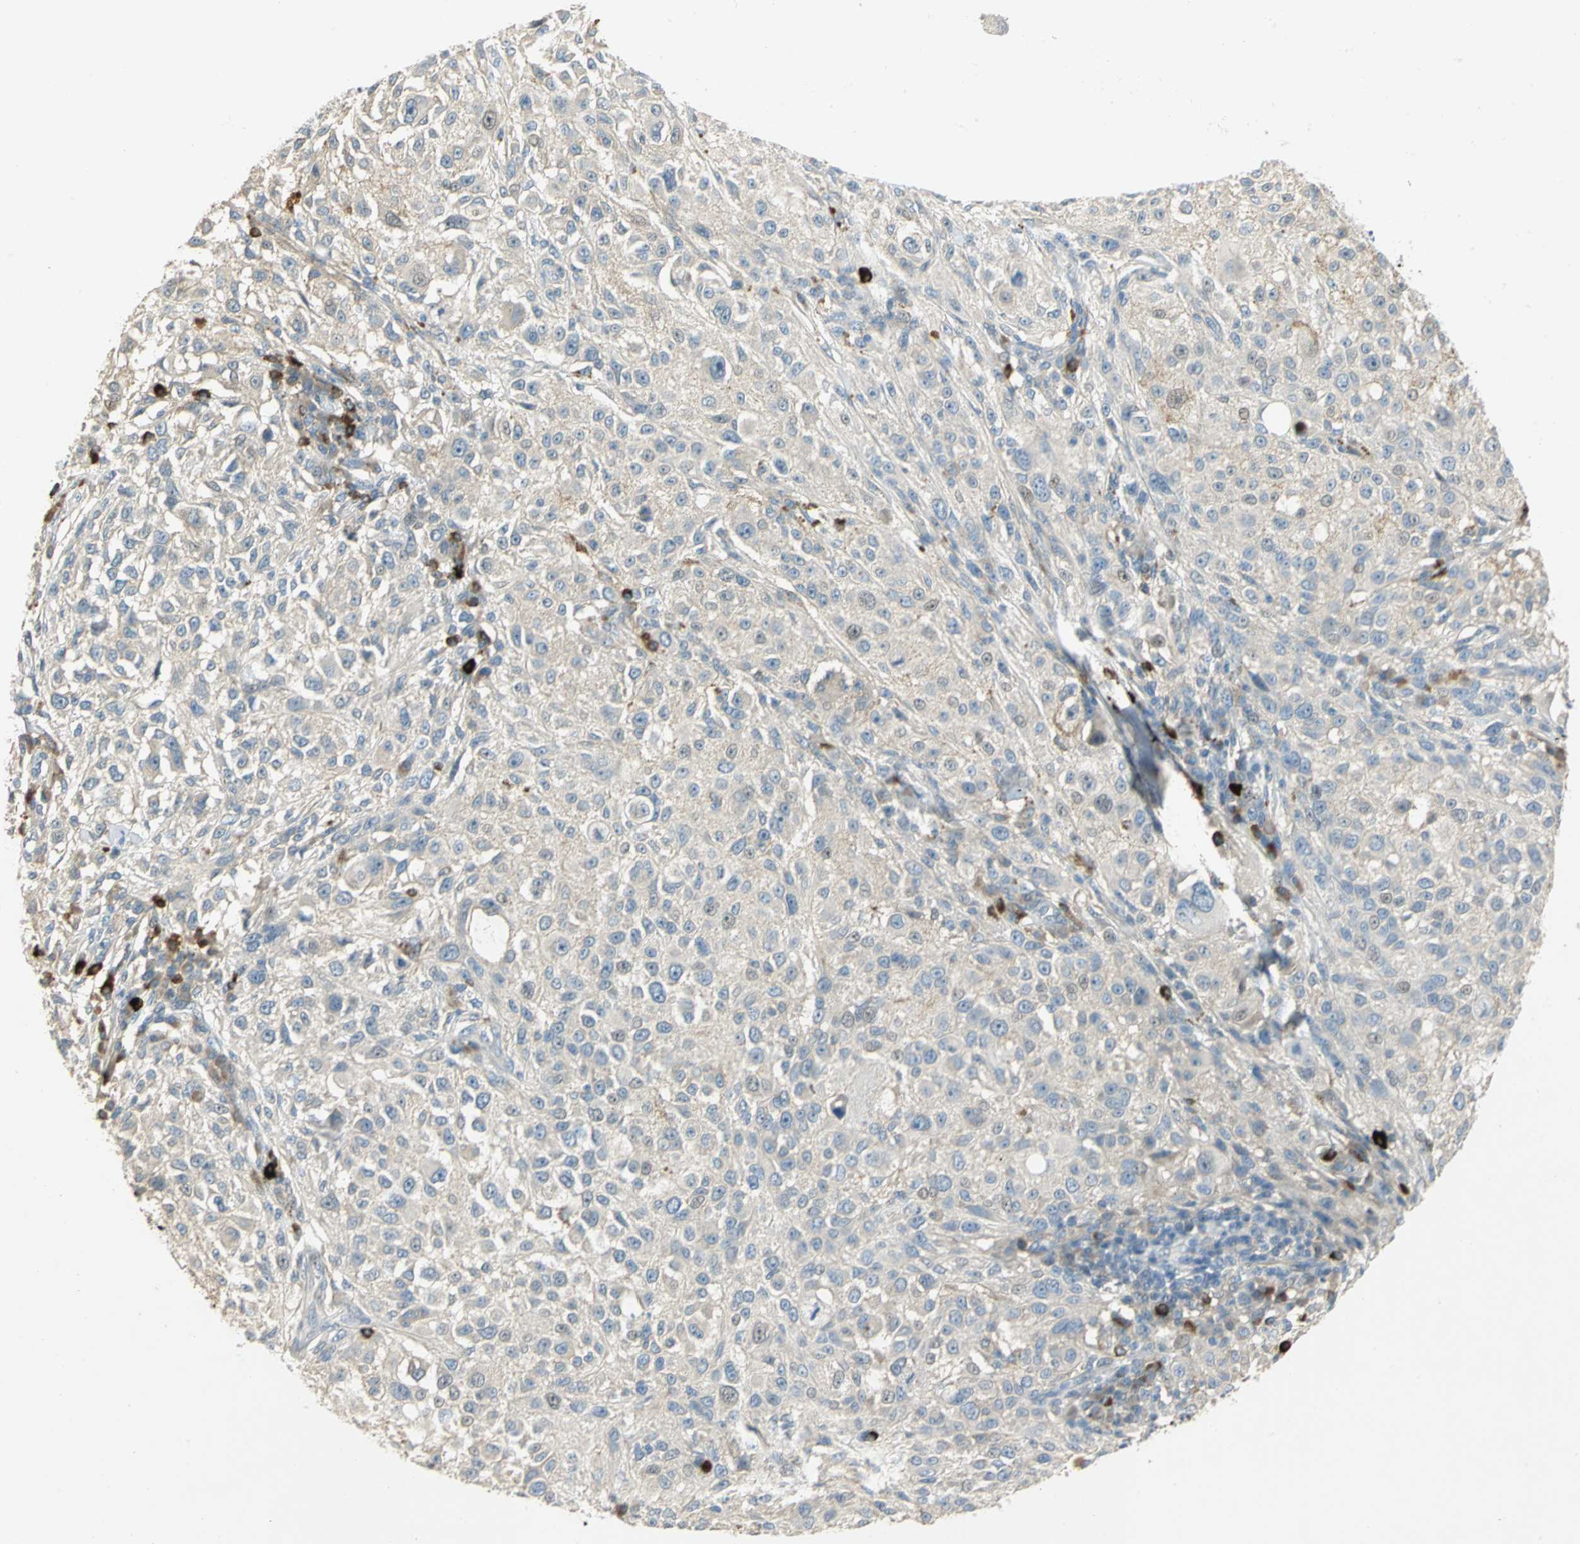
{"staining": {"intensity": "negative", "quantity": "none", "location": "none"}, "tissue": "melanoma", "cell_type": "Tumor cells", "image_type": "cancer", "snomed": [{"axis": "morphology", "description": "Necrosis, NOS"}, {"axis": "morphology", "description": "Malignant melanoma, NOS"}, {"axis": "topography", "description": "Skin"}], "caption": "High power microscopy histopathology image of an IHC histopathology image of melanoma, revealing no significant staining in tumor cells.", "gene": "PROC", "patient": {"sex": "female", "age": 87}}